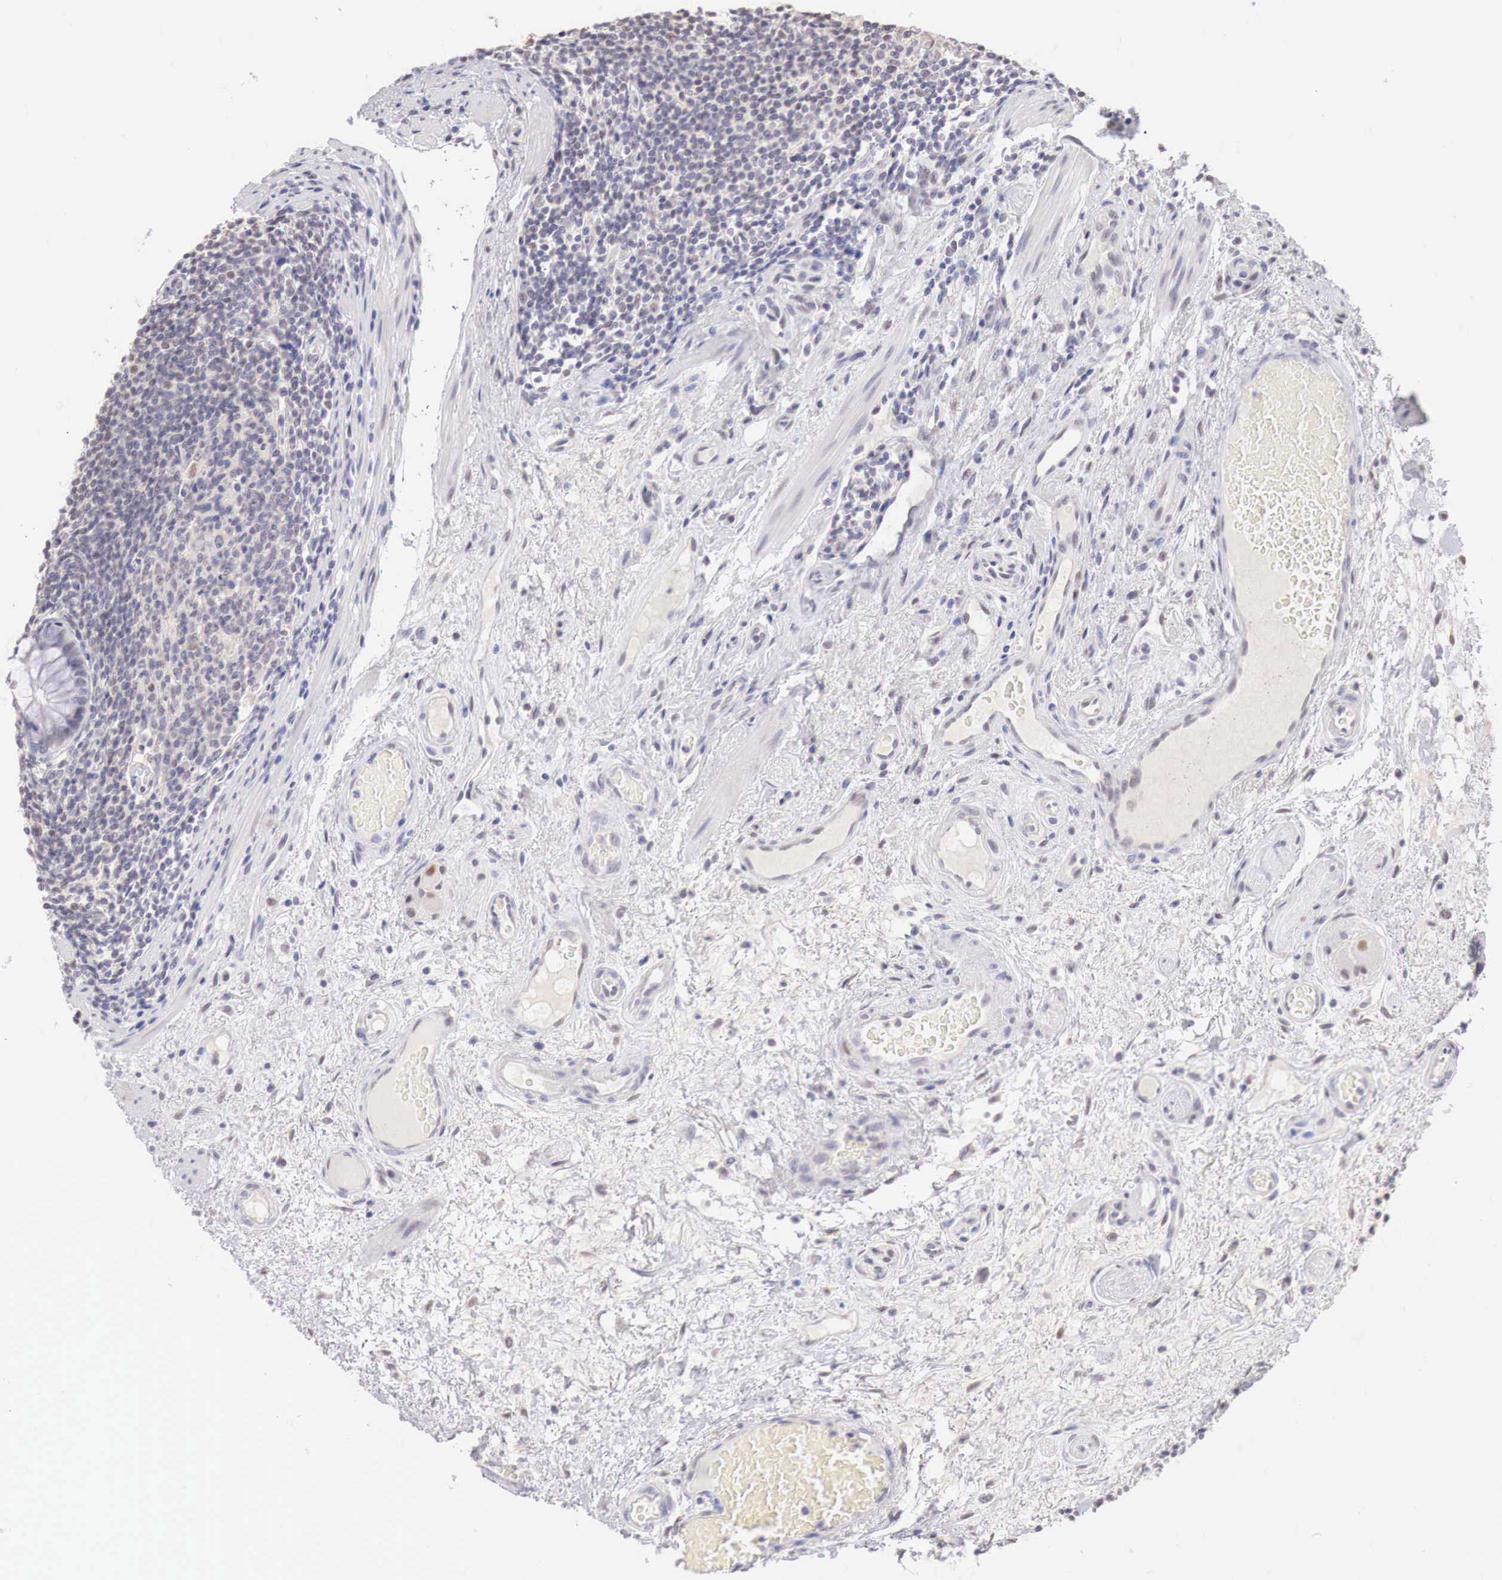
{"staining": {"intensity": "negative", "quantity": "none", "location": "none"}, "tissue": "colon", "cell_type": "Endothelial cells", "image_type": "normal", "snomed": [{"axis": "morphology", "description": "Normal tissue, NOS"}, {"axis": "topography", "description": "Colon"}], "caption": "Endothelial cells are negative for brown protein staining in normal colon. (Immunohistochemistry (ihc), brightfield microscopy, high magnification).", "gene": "UBA1", "patient": {"sex": "male", "age": 1}}